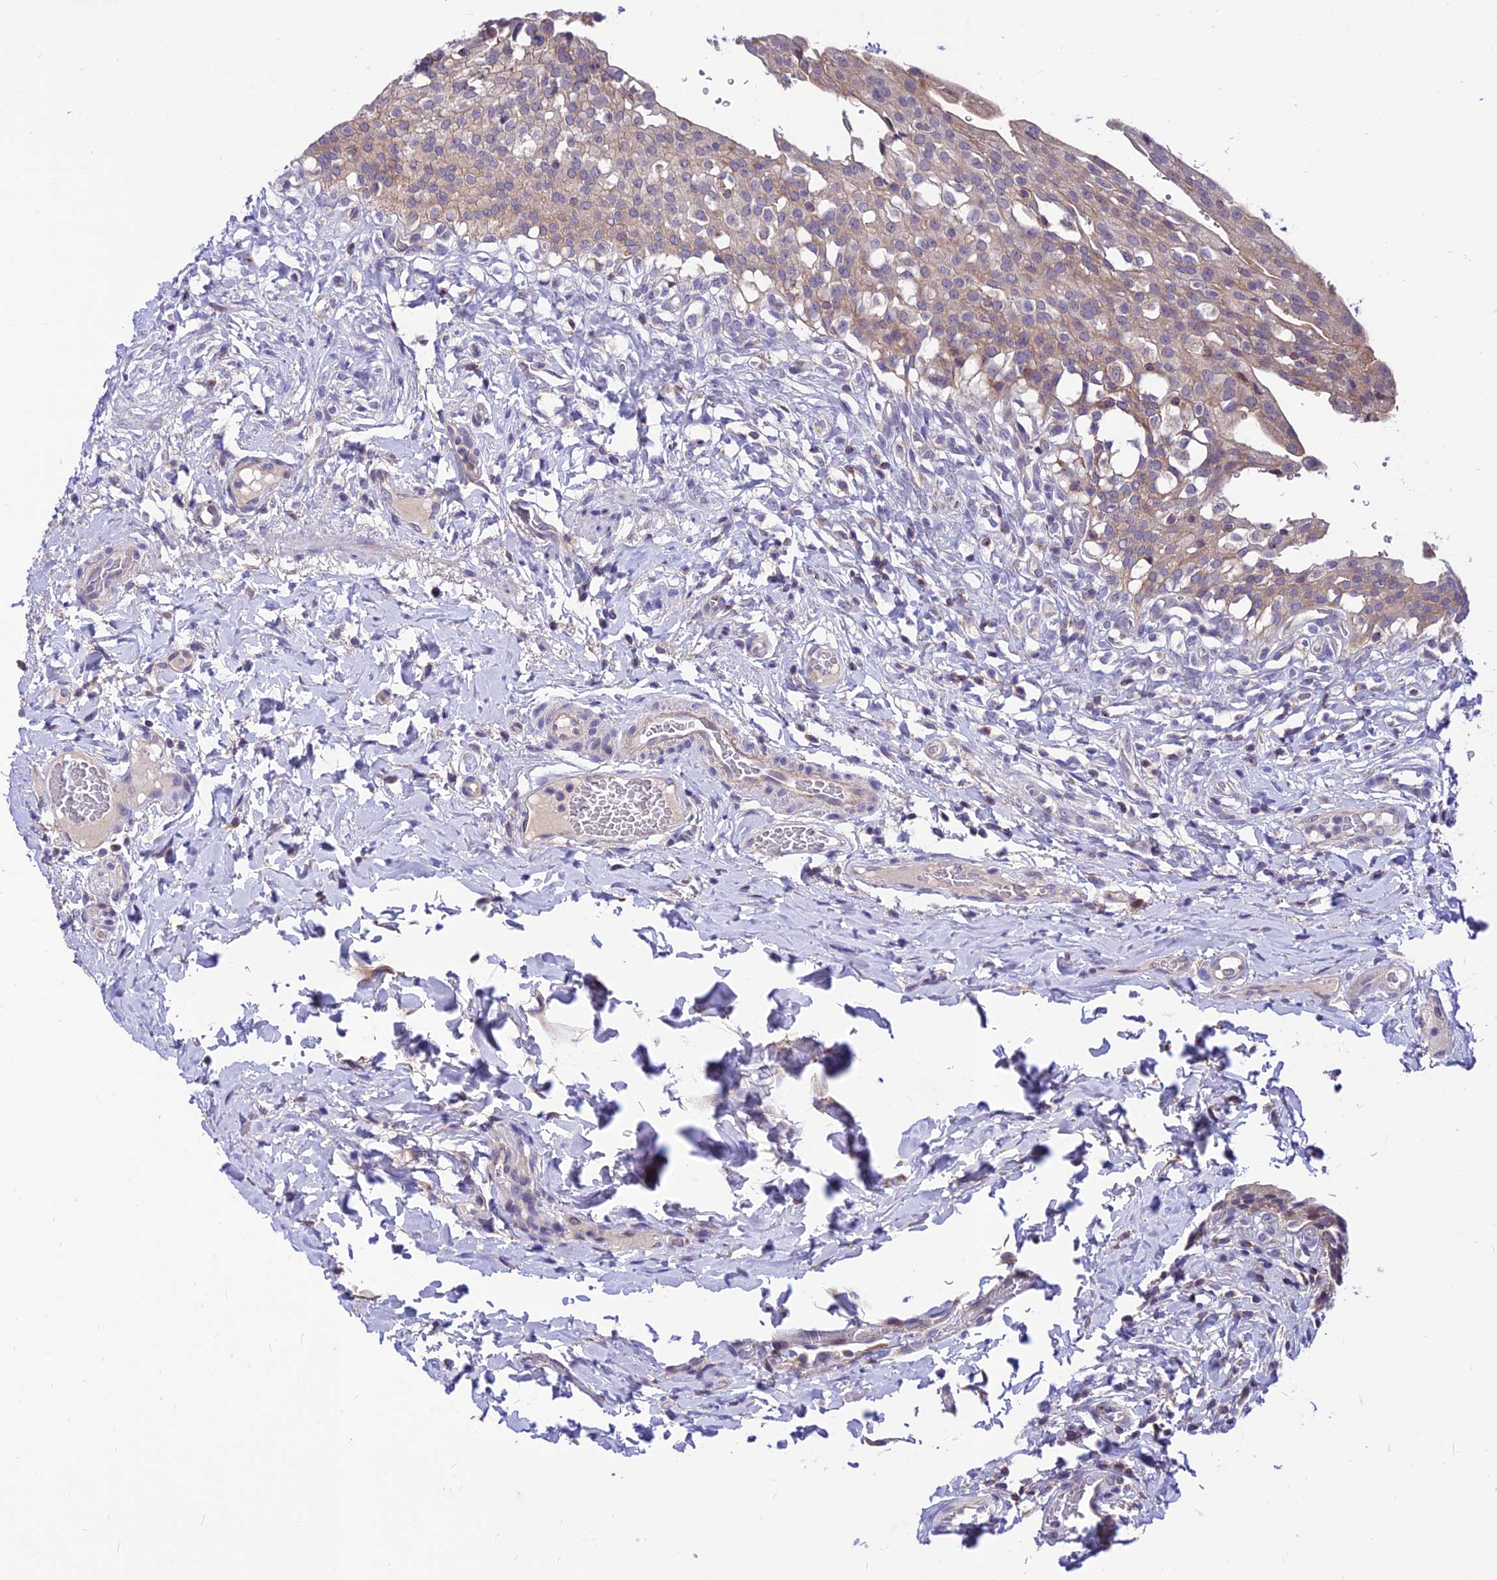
{"staining": {"intensity": "weak", "quantity": "25%-75%", "location": "cytoplasmic/membranous"}, "tissue": "urinary bladder", "cell_type": "Urothelial cells", "image_type": "normal", "snomed": [{"axis": "morphology", "description": "Normal tissue, NOS"}, {"axis": "morphology", "description": "Inflammation, NOS"}, {"axis": "topography", "description": "Urinary bladder"}], "caption": "Protein staining reveals weak cytoplasmic/membranous staining in approximately 25%-75% of urothelial cells in normal urinary bladder. The staining was performed using DAB, with brown indicating positive protein expression. Nuclei are stained blue with hematoxylin.", "gene": "C6orf132", "patient": {"sex": "male", "age": 64}}